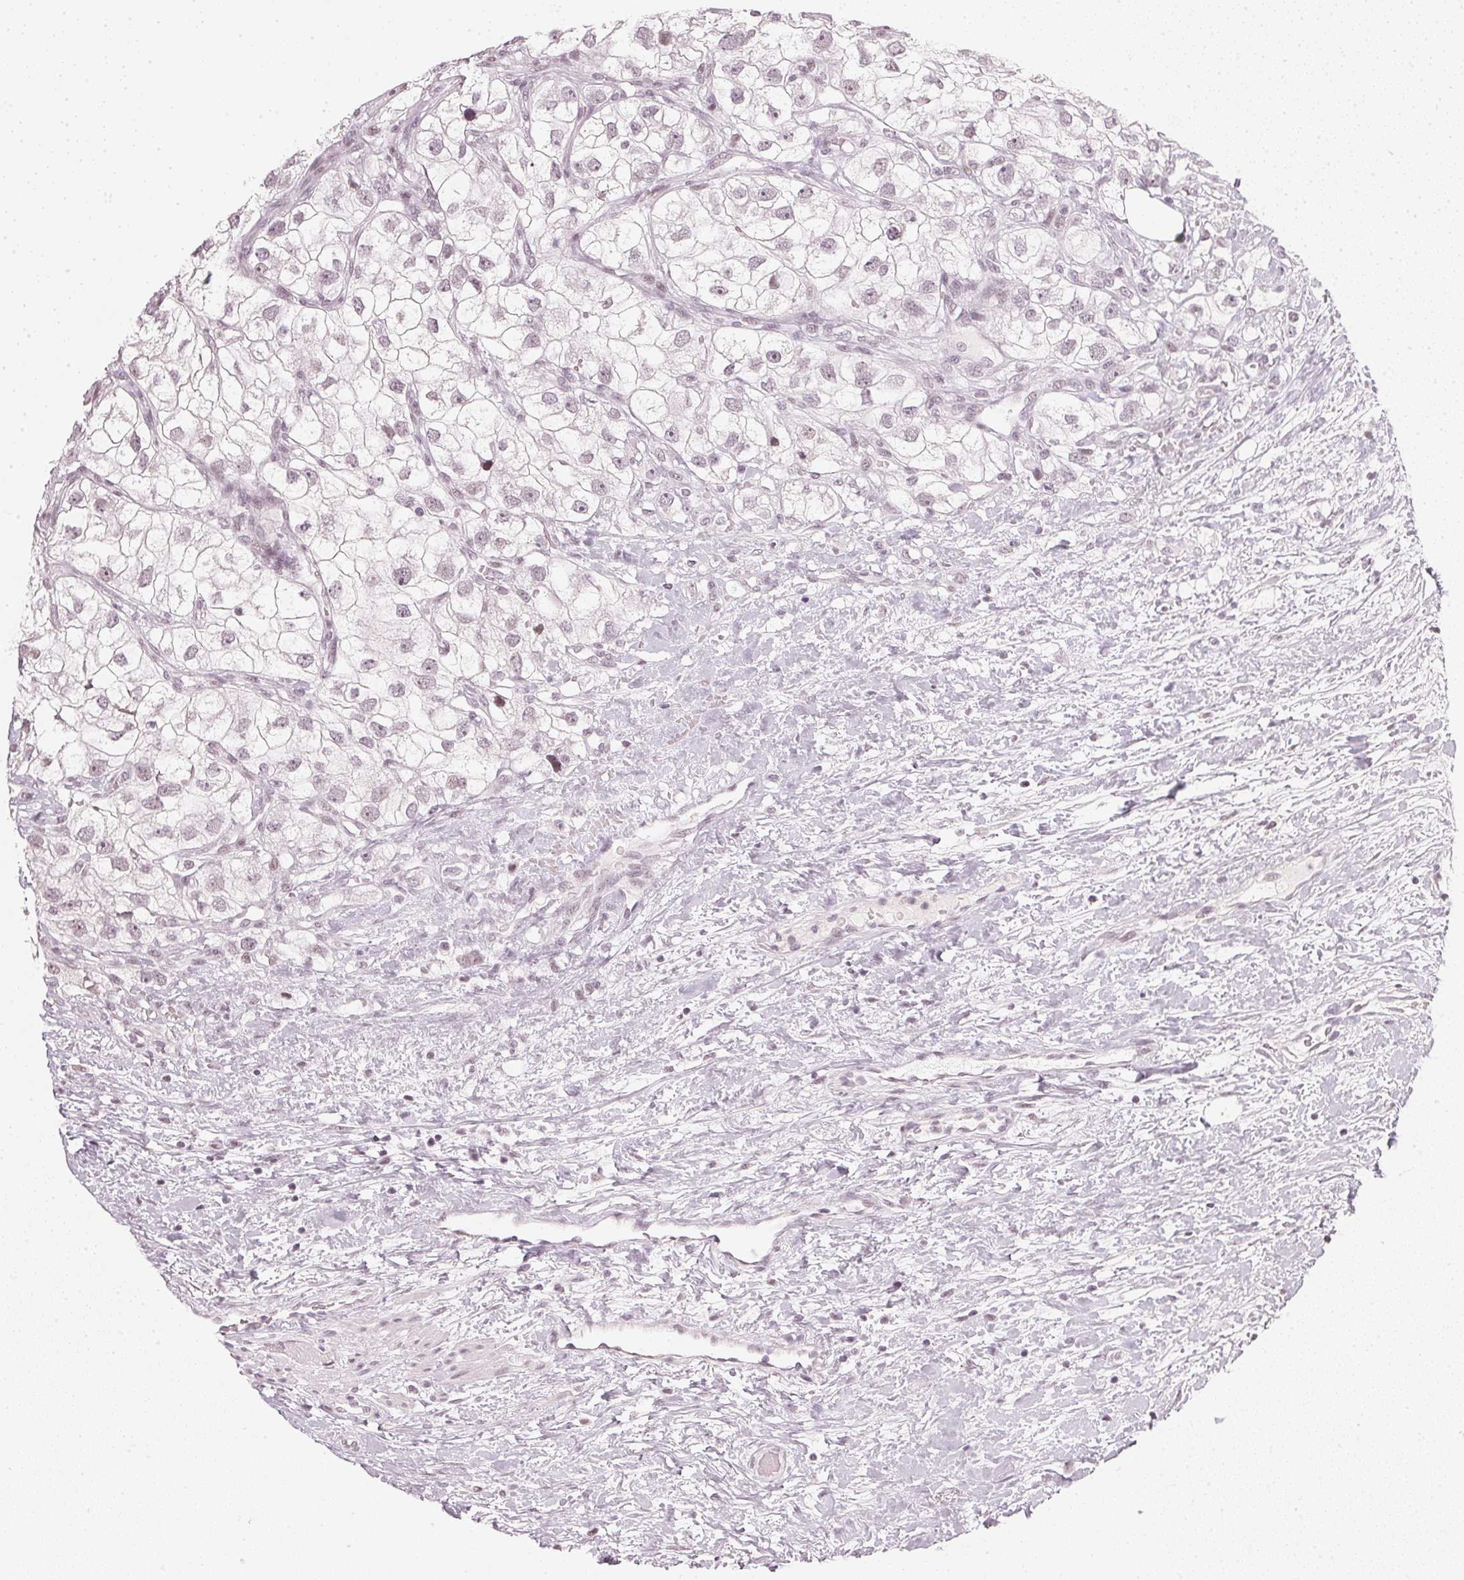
{"staining": {"intensity": "negative", "quantity": "none", "location": "none"}, "tissue": "renal cancer", "cell_type": "Tumor cells", "image_type": "cancer", "snomed": [{"axis": "morphology", "description": "Adenocarcinoma, NOS"}, {"axis": "topography", "description": "Kidney"}], "caption": "This is a micrograph of IHC staining of renal adenocarcinoma, which shows no staining in tumor cells.", "gene": "DNAJC6", "patient": {"sex": "male", "age": 59}}